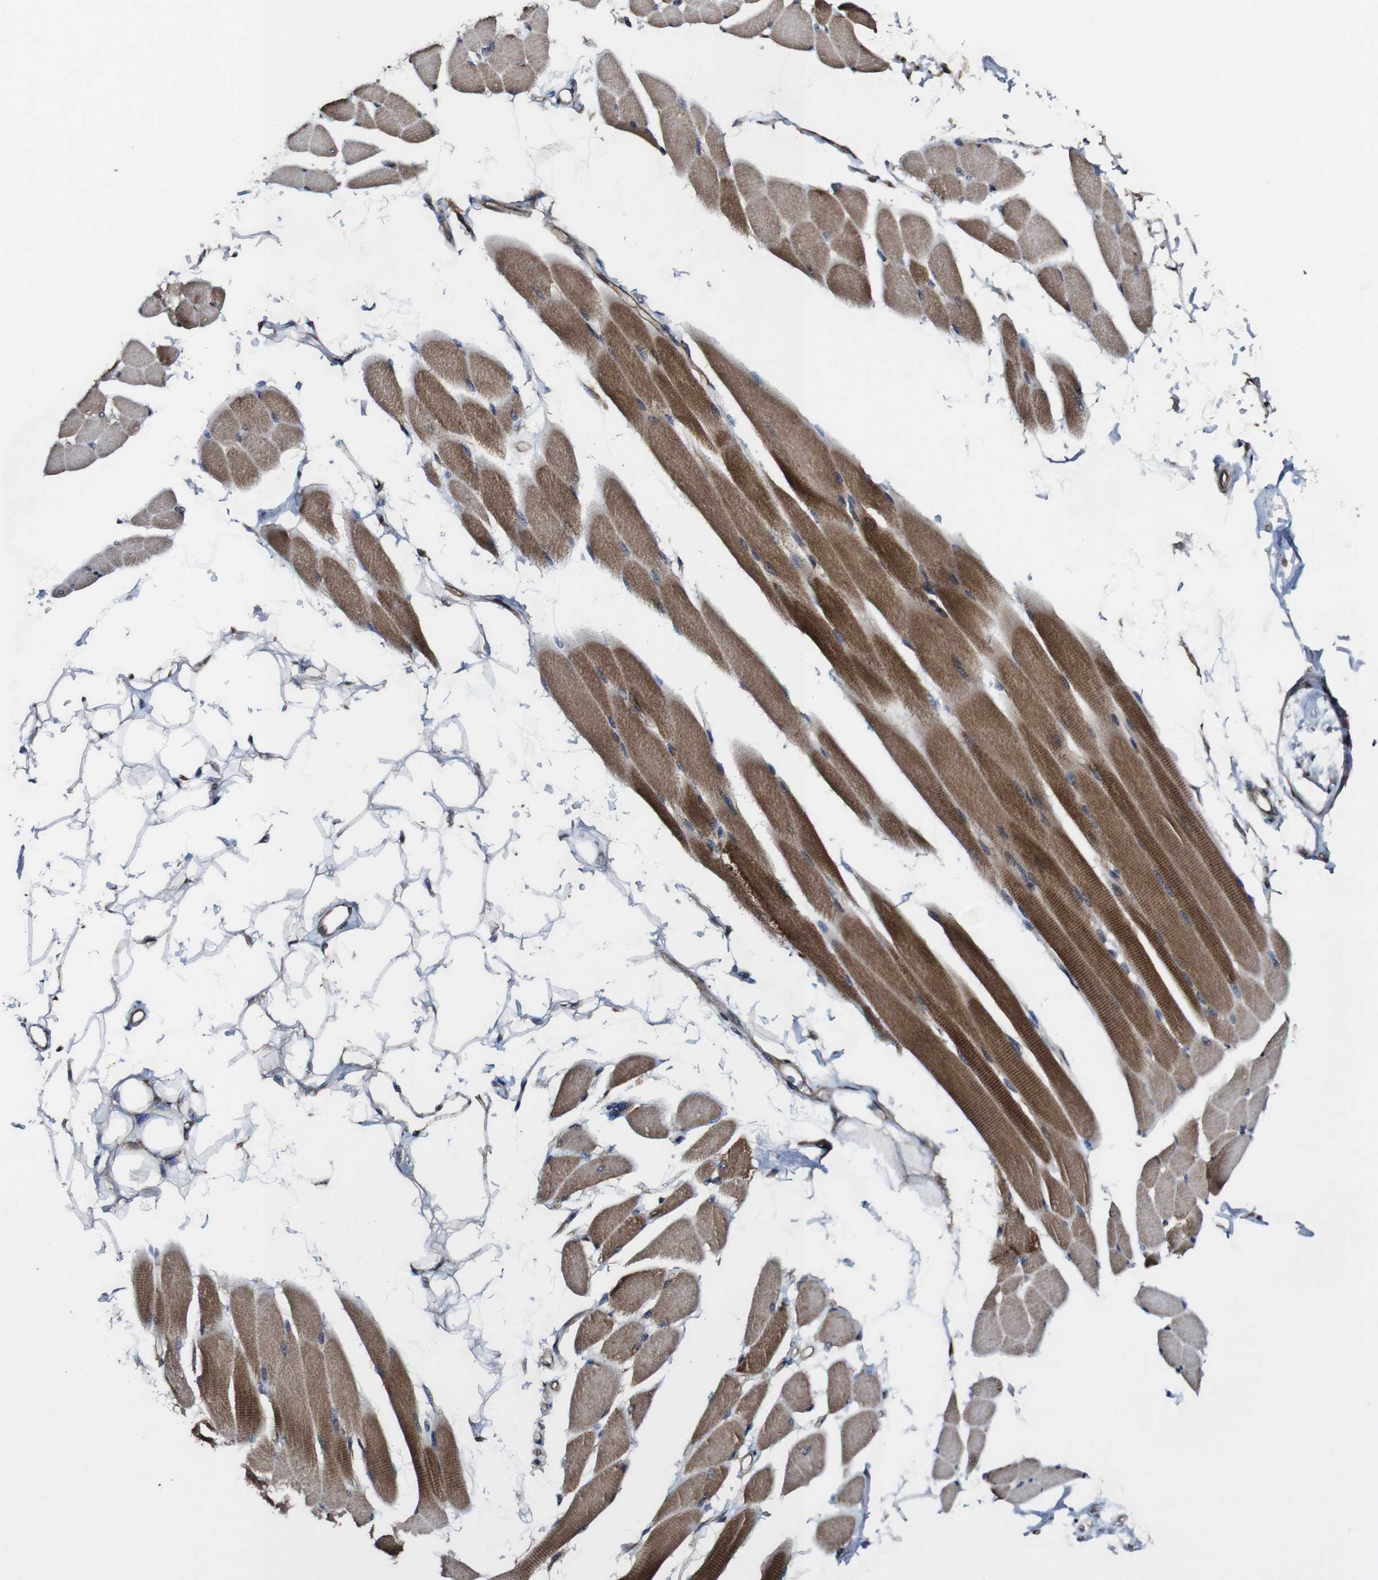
{"staining": {"intensity": "strong", "quantity": "25%-75%", "location": "cytoplasmic/membranous"}, "tissue": "skeletal muscle", "cell_type": "Myocytes", "image_type": "normal", "snomed": [{"axis": "morphology", "description": "Normal tissue, NOS"}, {"axis": "topography", "description": "Skeletal muscle"}, {"axis": "topography", "description": "Oral tissue"}, {"axis": "topography", "description": "Peripheral nerve tissue"}], "caption": "IHC (DAB) staining of unremarkable skeletal muscle exhibits strong cytoplasmic/membranous protein staining in about 25%-75% of myocytes. Using DAB (brown) and hematoxylin (blue) stains, captured at high magnification using brightfield microscopy.", "gene": "BTN3A3", "patient": {"sex": "female", "age": 84}}